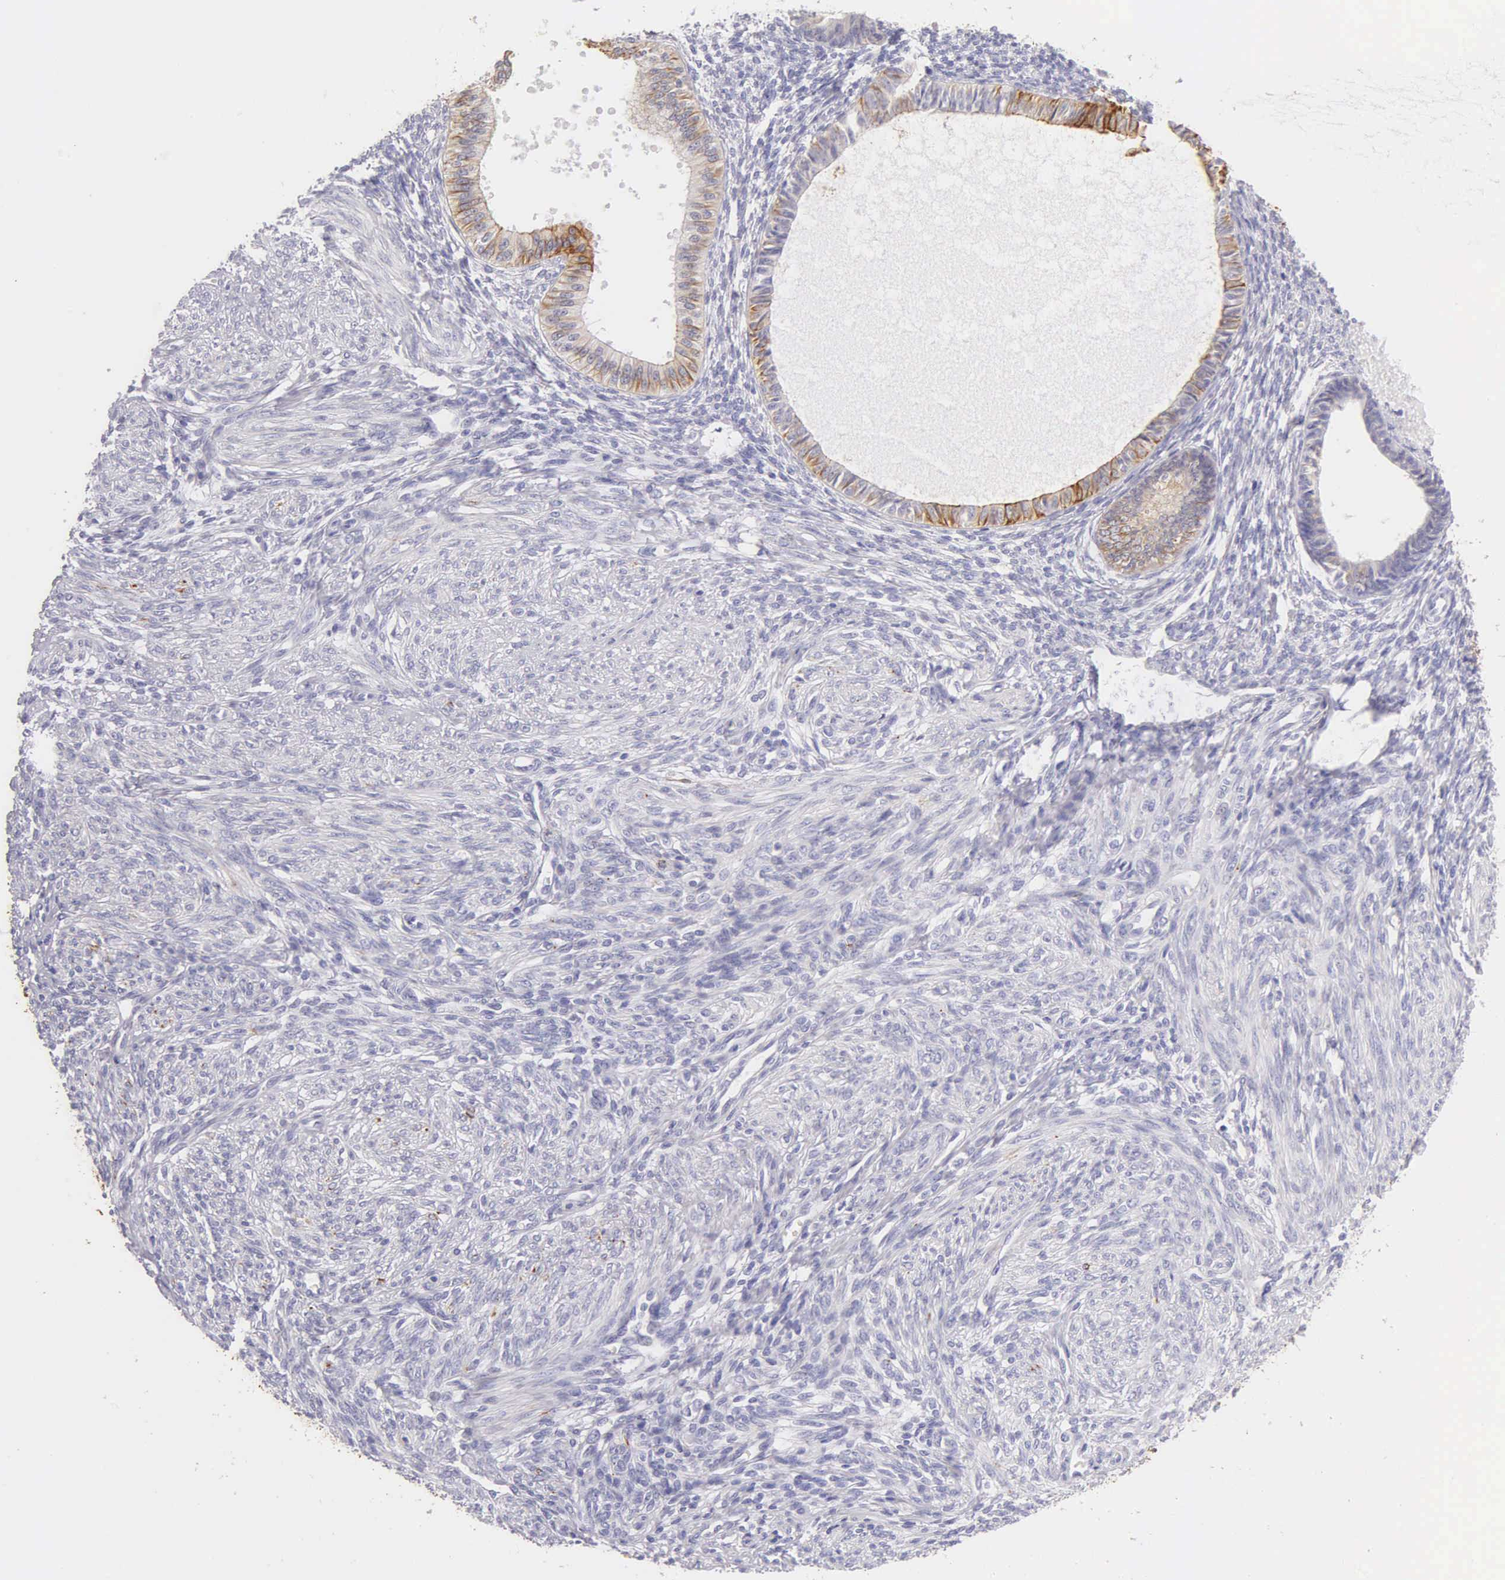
{"staining": {"intensity": "negative", "quantity": "none", "location": "none"}, "tissue": "endometrium", "cell_type": "Cells in endometrial stroma", "image_type": "normal", "snomed": [{"axis": "morphology", "description": "Normal tissue, NOS"}, {"axis": "topography", "description": "Endometrium"}], "caption": "The immunohistochemistry image has no significant expression in cells in endometrial stroma of endometrium. (DAB (3,3'-diaminobenzidine) immunohistochemistry (IHC) visualized using brightfield microscopy, high magnification).", "gene": "KRT14", "patient": {"sex": "female", "age": 82}}